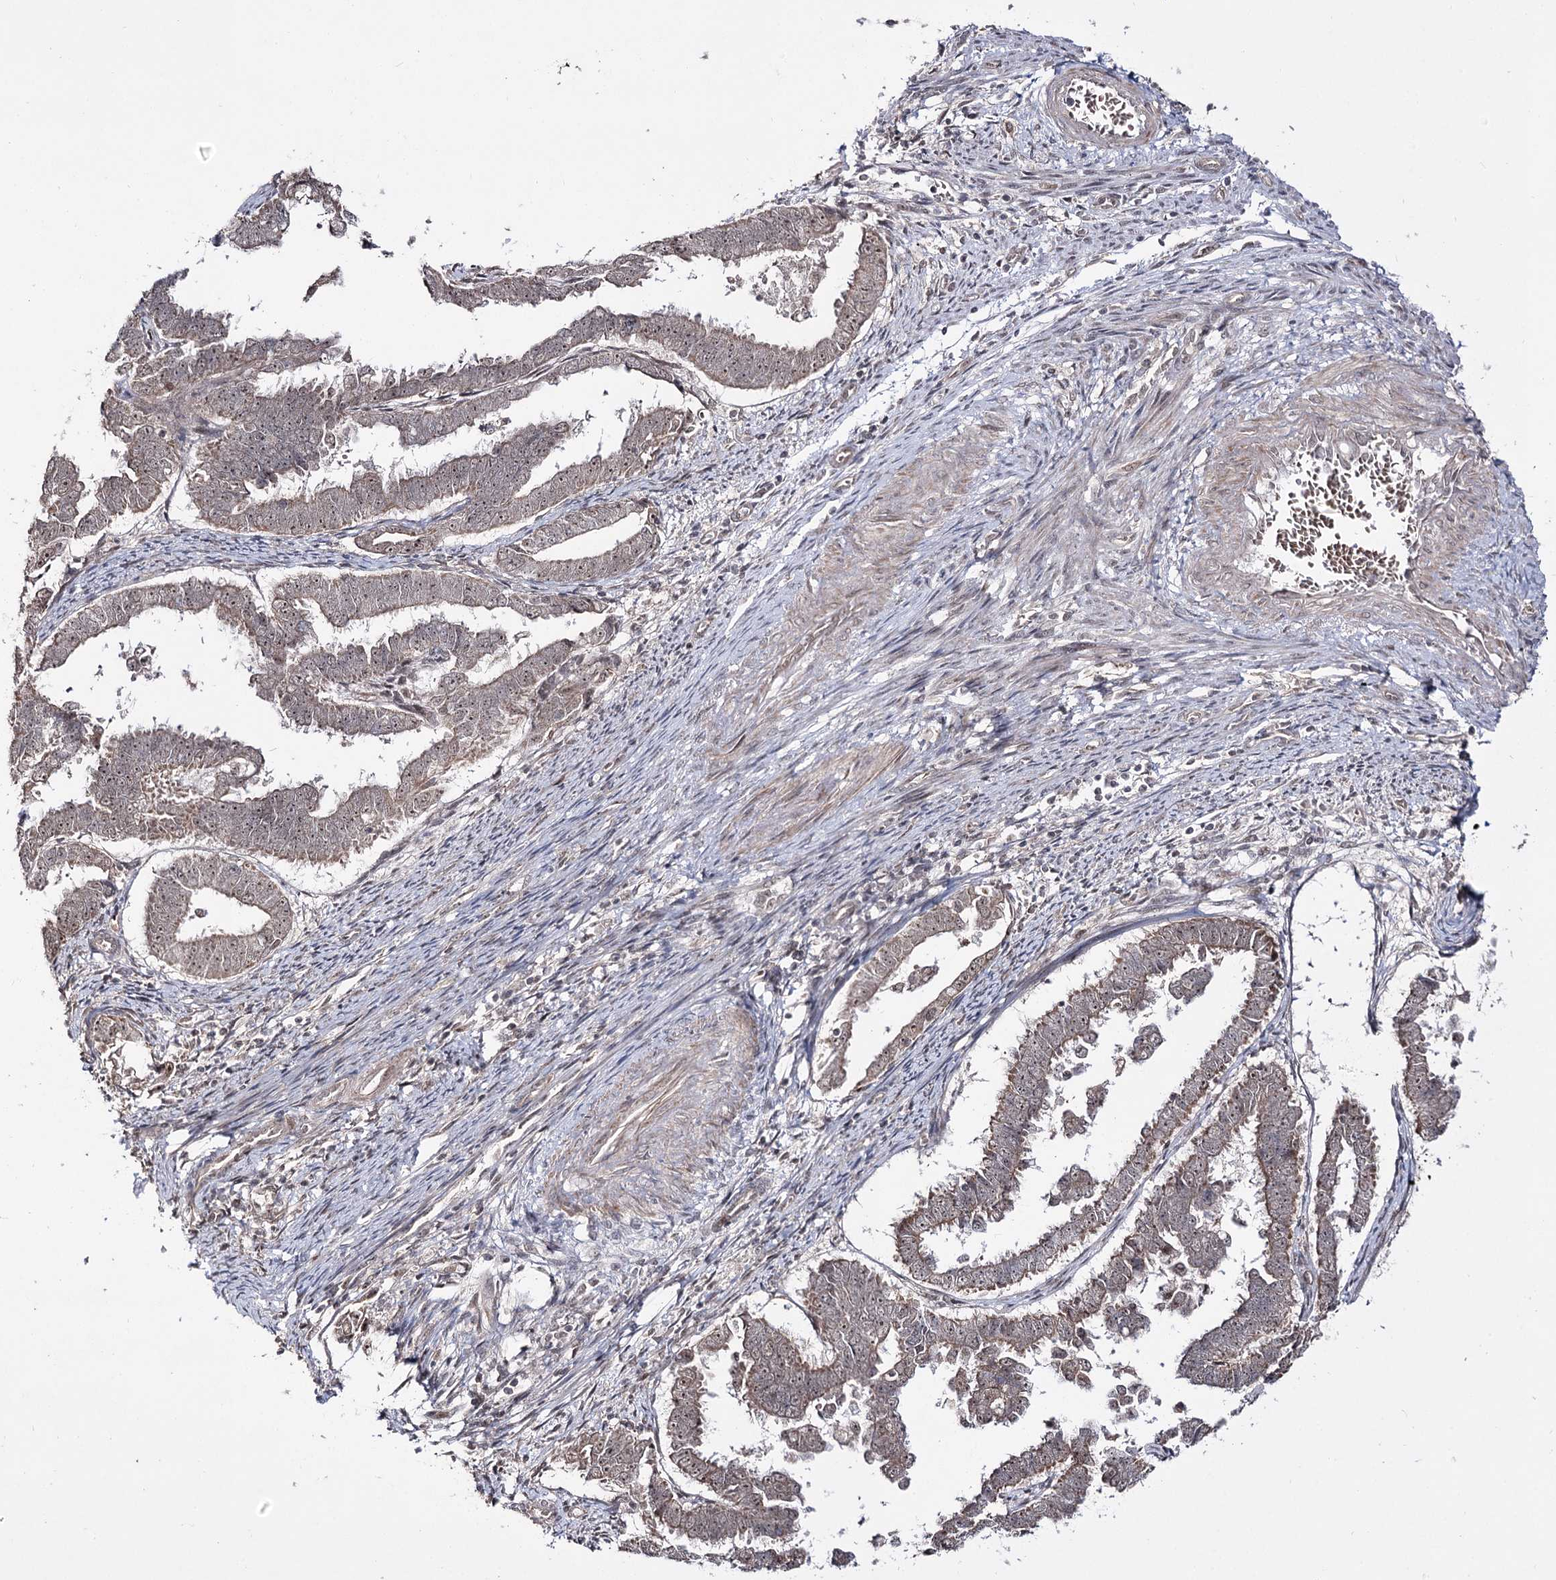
{"staining": {"intensity": "negative", "quantity": "none", "location": "none"}, "tissue": "endometrial cancer", "cell_type": "Tumor cells", "image_type": "cancer", "snomed": [{"axis": "morphology", "description": "Adenocarcinoma, NOS"}, {"axis": "topography", "description": "Endometrium"}], "caption": "There is no significant expression in tumor cells of endometrial cancer (adenocarcinoma).", "gene": "RRP9", "patient": {"sex": "female", "age": 75}}